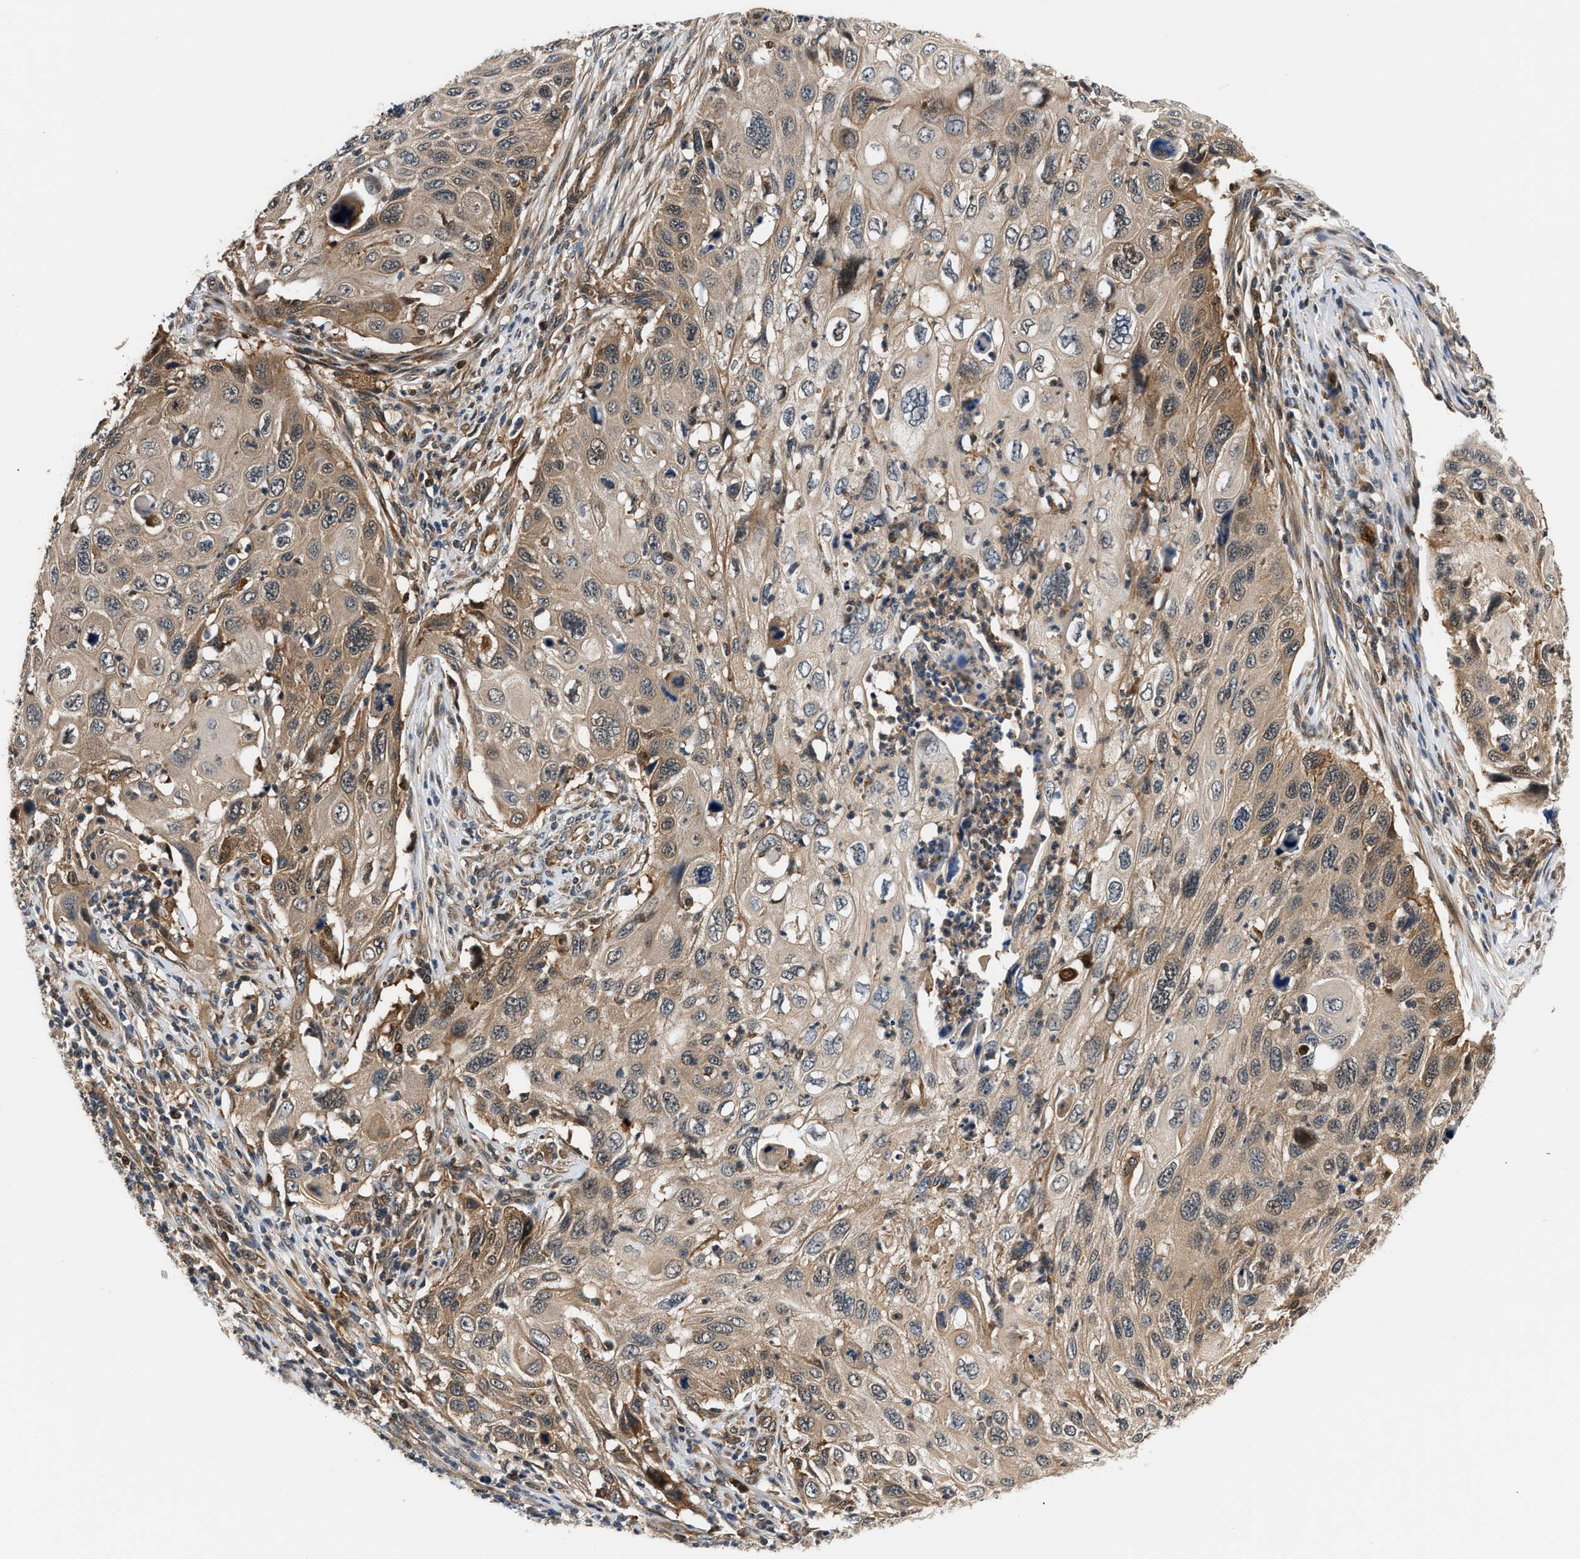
{"staining": {"intensity": "weak", "quantity": ">75%", "location": "cytoplasmic/membranous"}, "tissue": "cervical cancer", "cell_type": "Tumor cells", "image_type": "cancer", "snomed": [{"axis": "morphology", "description": "Squamous cell carcinoma, NOS"}, {"axis": "topography", "description": "Cervix"}], "caption": "This image reveals IHC staining of human squamous cell carcinoma (cervical), with low weak cytoplasmic/membranous expression in about >75% of tumor cells.", "gene": "TUT7", "patient": {"sex": "female", "age": 70}}